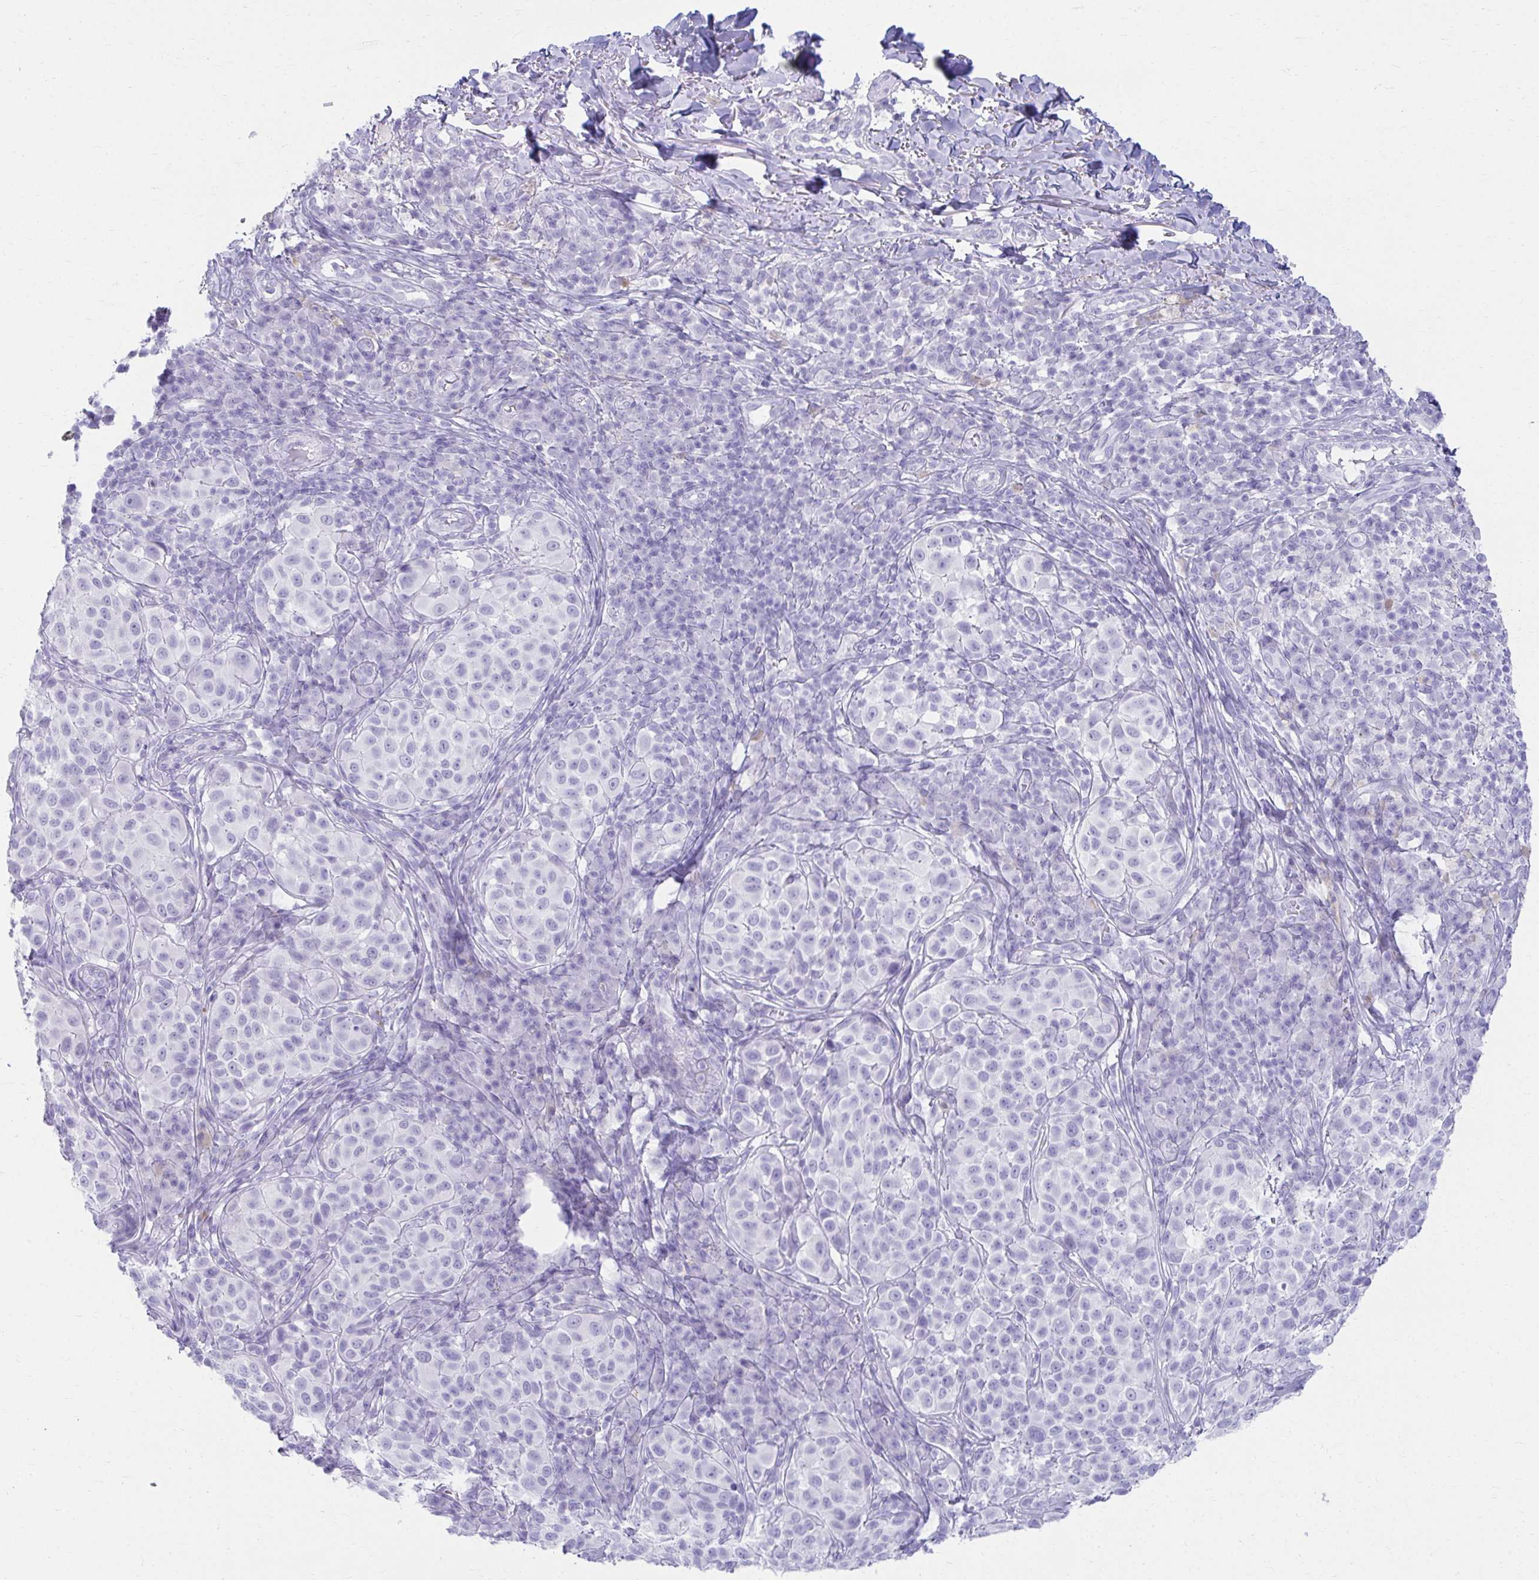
{"staining": {"intensity": "negative", "quantity": "none", "location": "none"}, "tissue": "melanoma", "cell_type": "Tumor cells", "image_type": "cancer", "snomed": [{"axis": "morphology", "description": "Malignant melanoma, NOS"}, {"axis": "topography", "description": "Skin"}], "caption": "Melanoma was stained to show a protein in brown. There is no significant staining in tumor cells.", "gene": "ATP4B", "patient": {"sex": "male", "age": 38}}